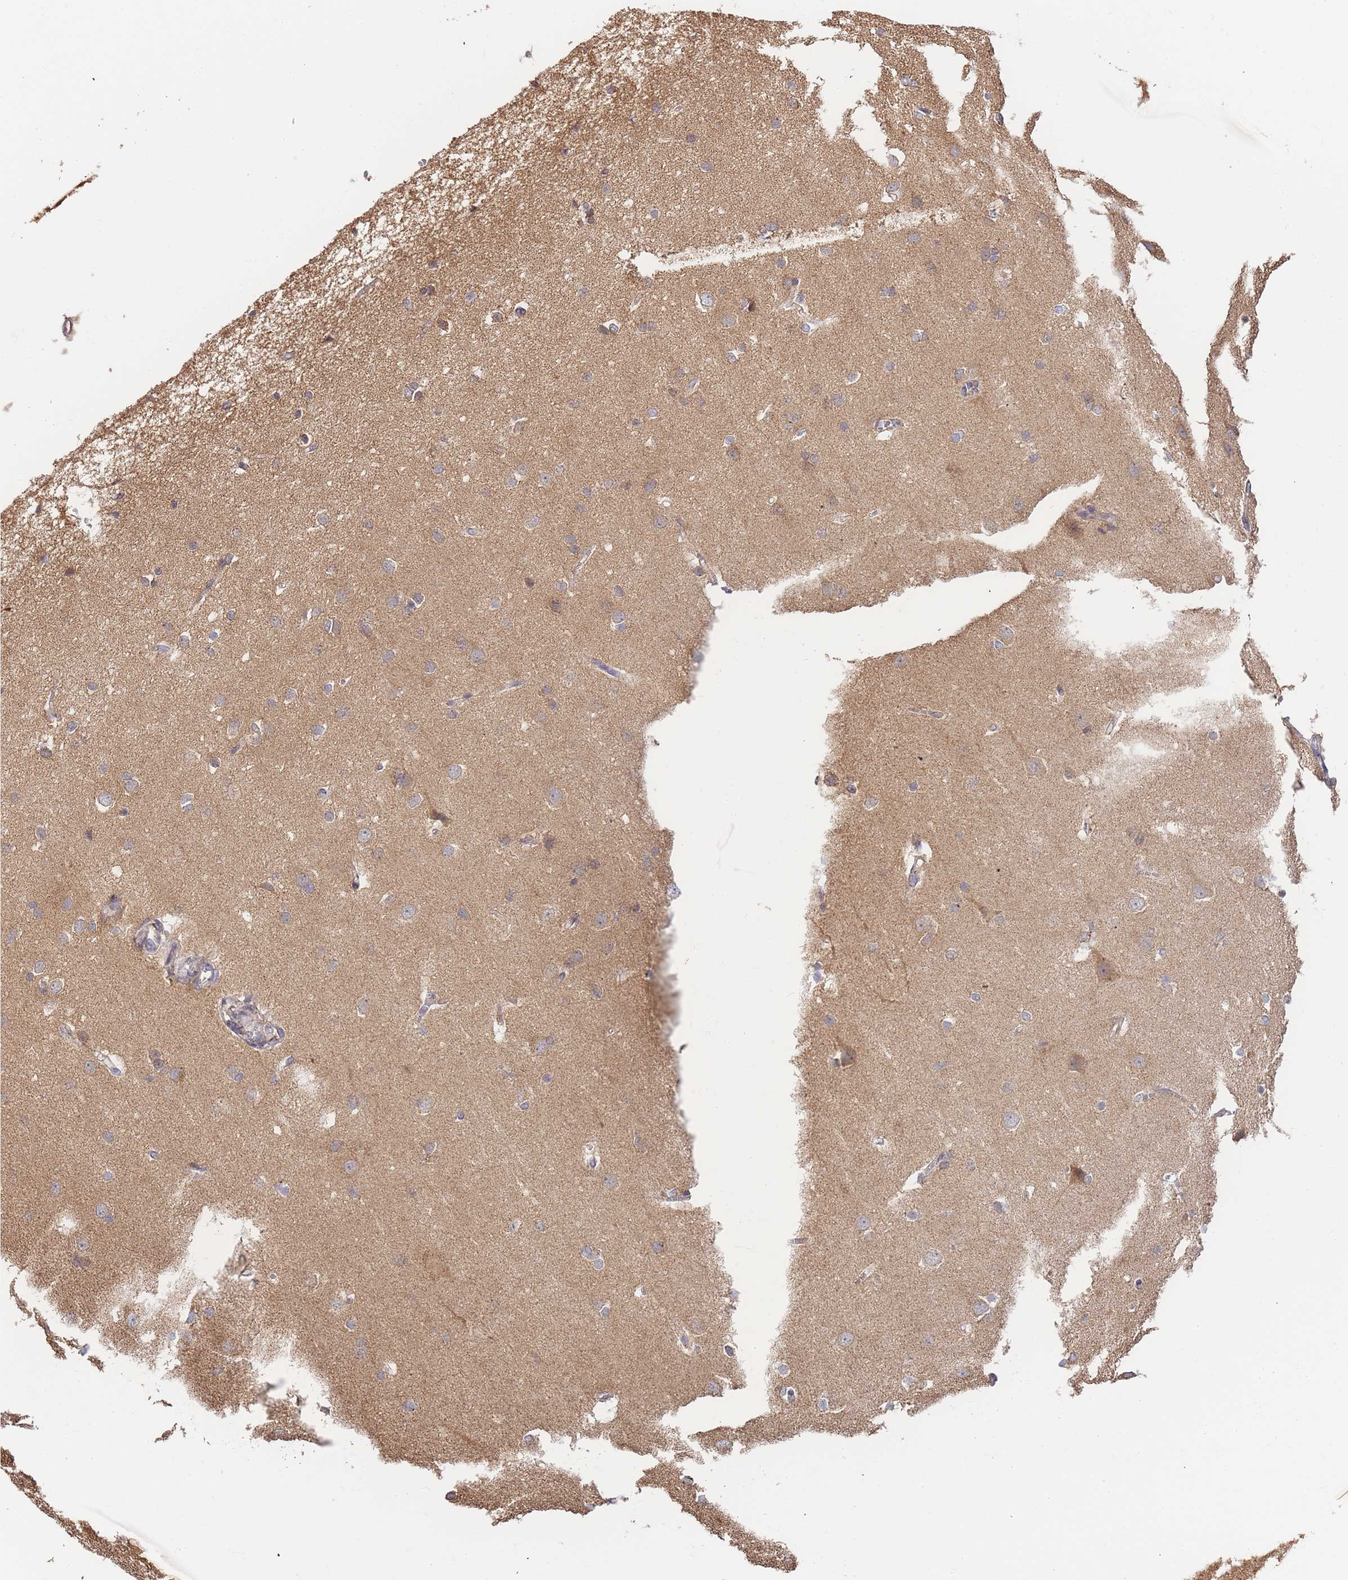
{"staining": {"intensity": "weak", "quantity": ">75%", "location": "cytoplasmic/membranous"}, "tissue": "cerebral cortex", "cell_type": "Endothelial cells", "image_type": "normal", "snomed": [{"axis": "morphology", "description": "Normal tissue, NOS"}, {"axis": "topography", "description": "Cerebral cortex"}], "caption": "An immunohistochemistry (IHC) image of benign tissue is shown. Protein staining in brown highlights weak cytoplasmic/membranous positivity in cerebral cortex within endothelial cells. (DAB (3,3'-diaminobenzidine) IHC with brightfield microscopy, high magnification).", "gene": "ADCY9", "patient": {"sex": "male", "age": 37}}